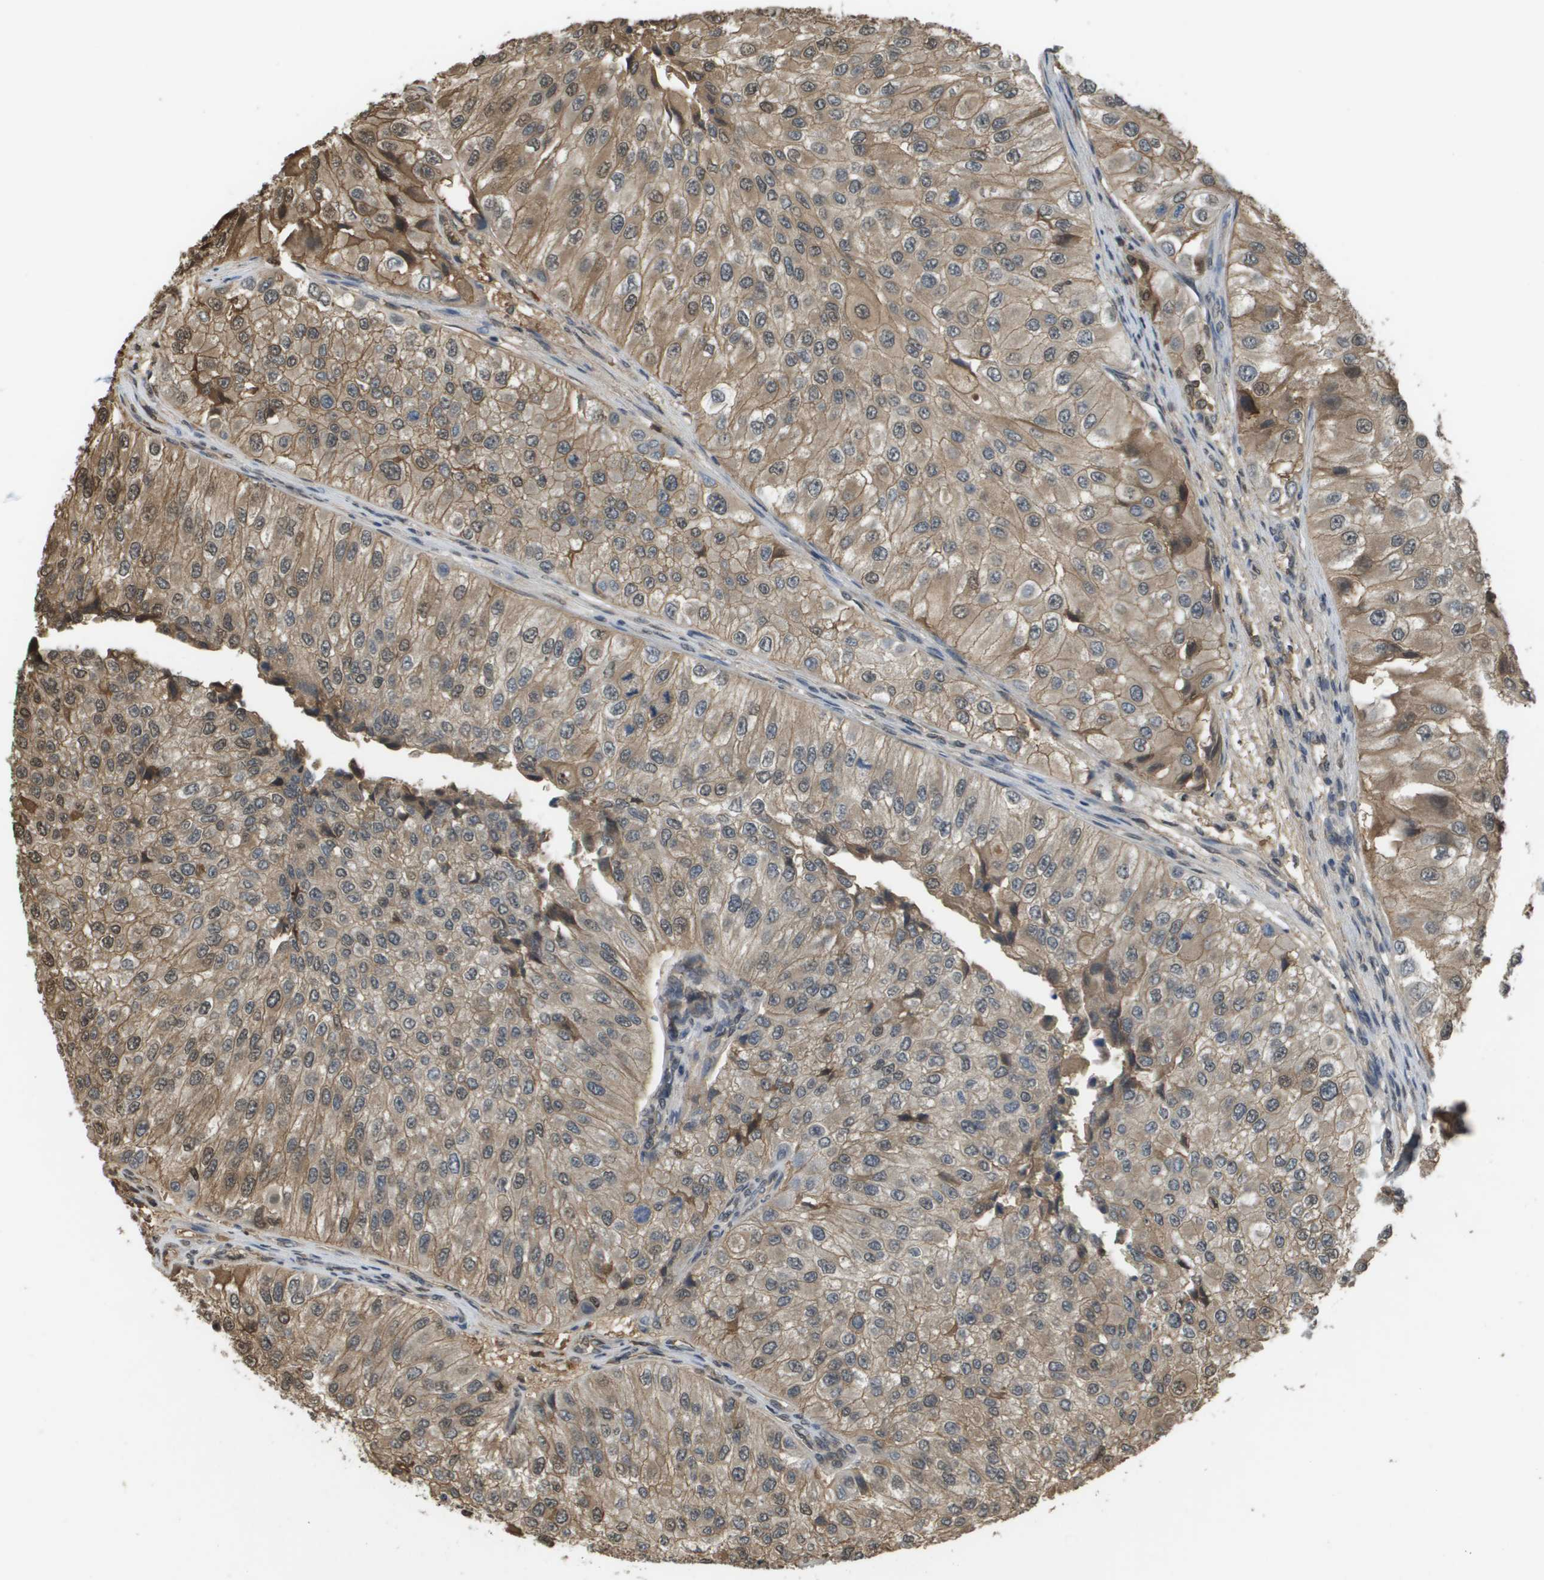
{"staining": {"intensity": "weak", "quantity": ">75%", "location": "cytoplasmic/membranous"}, "tissue": "urothelial cancer", "cell_type": "Tumor cells", "image_type": "cancer", "snomed": [{"axis": "morphology", "description": "Urothelial carcinoma, High grade"}, {"axis": "topography", "description": "Kidney"}, {"axis": "topography", "description": "Urinary bladder"}], "caption": "Human urothelial carcinoma (high-grade) stained with a protein marker exhibits weak staining in tumor cells.", "gene": "NDRG2", "patient": {"sex": "male", "age": 77}}